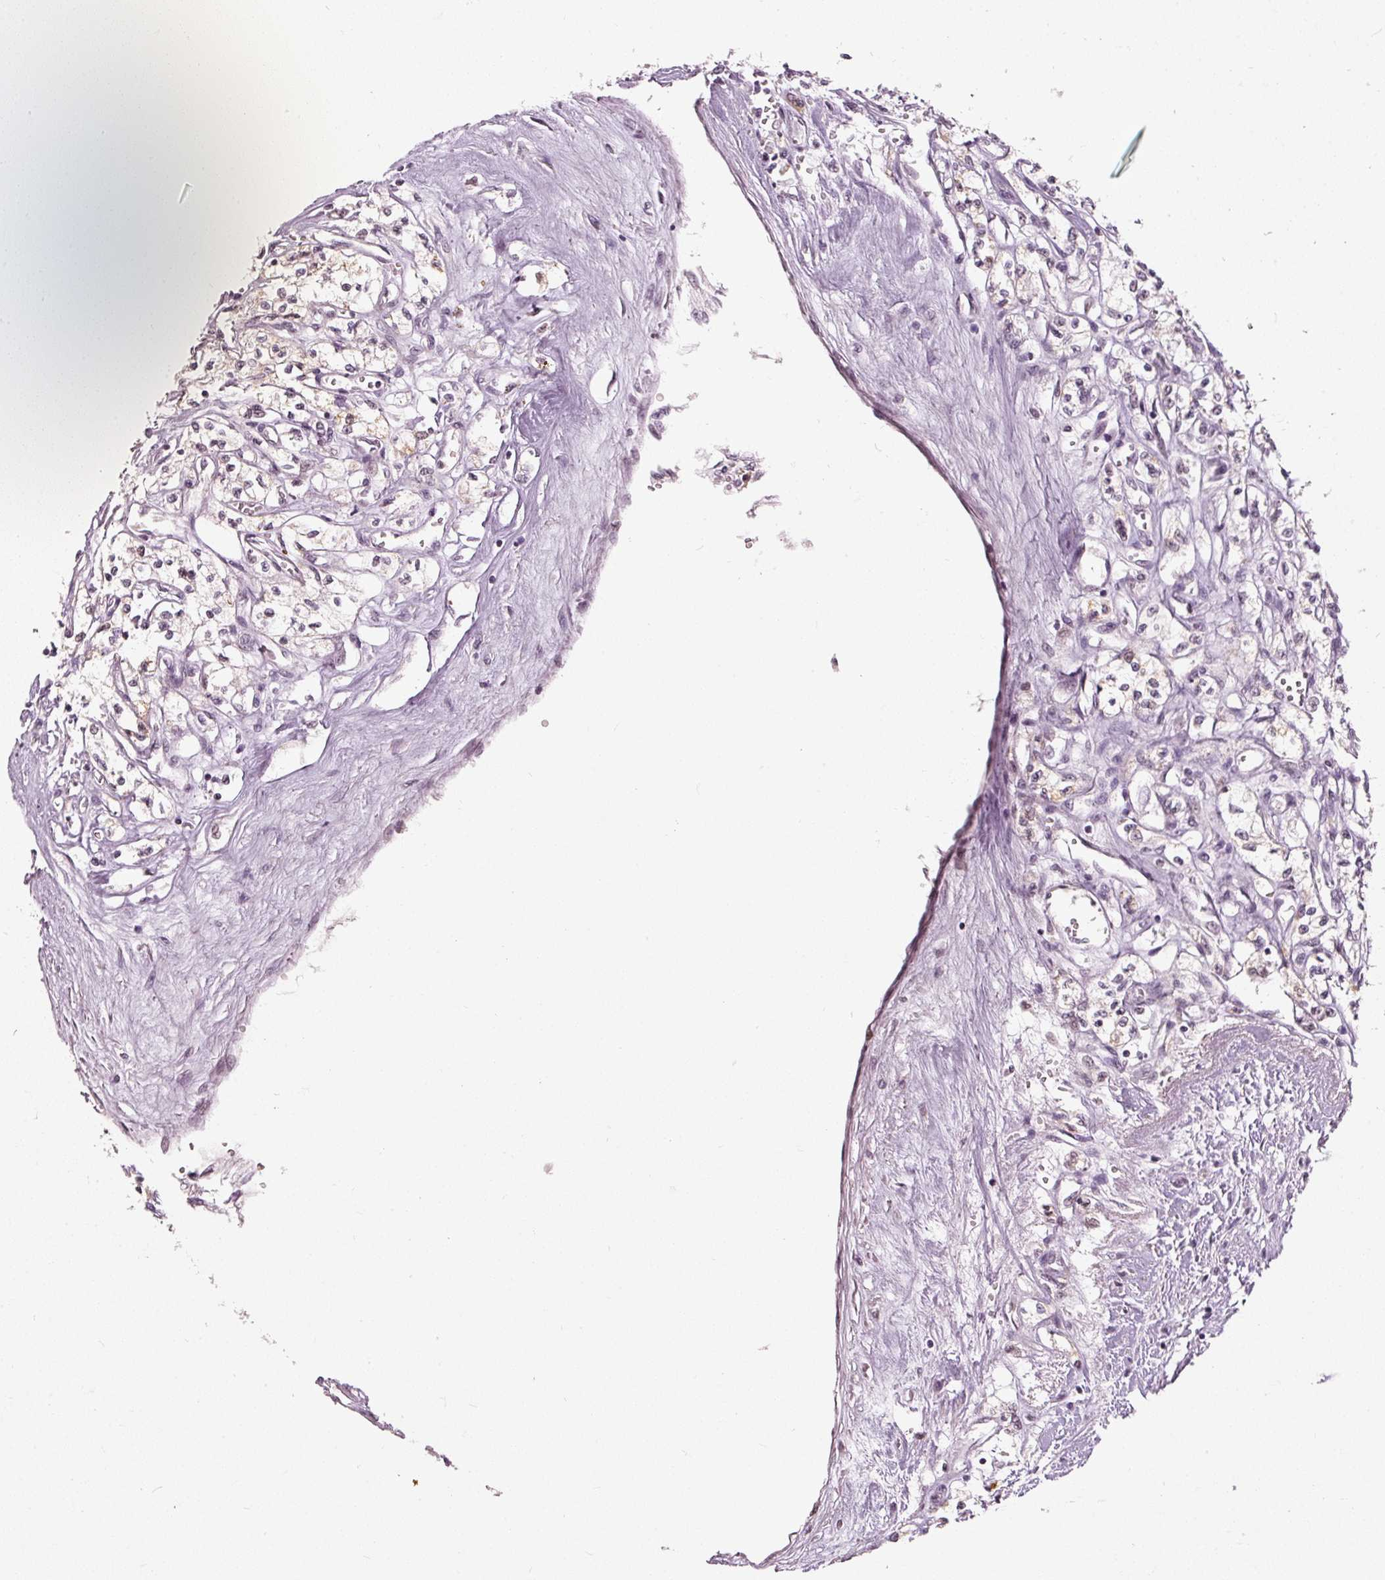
{"staining": {"intensity": "moderate", "quantity": "<25%", "location": "cytoplasmic/membranous"}, "tissue": "renal cancer", "cell_type": "Tumor cells", "image_type": "cancer", "snomed": [{"axis": "morphology", "description": "Adenocarcinoma, NOS"}, {"axis": "topography", "description": "Kidney"}], "caption": "This histopathology image exhibits renal cancer stained with immunohistochemistry (IHC) to label a protein in brown. The cytoplasmic/membranous of tumor cells show moderate positivity for the protein. Nuclei are counter-stained blue.", "gene": "NRDE2", "patient": {"sex": "male", "age": 56}}